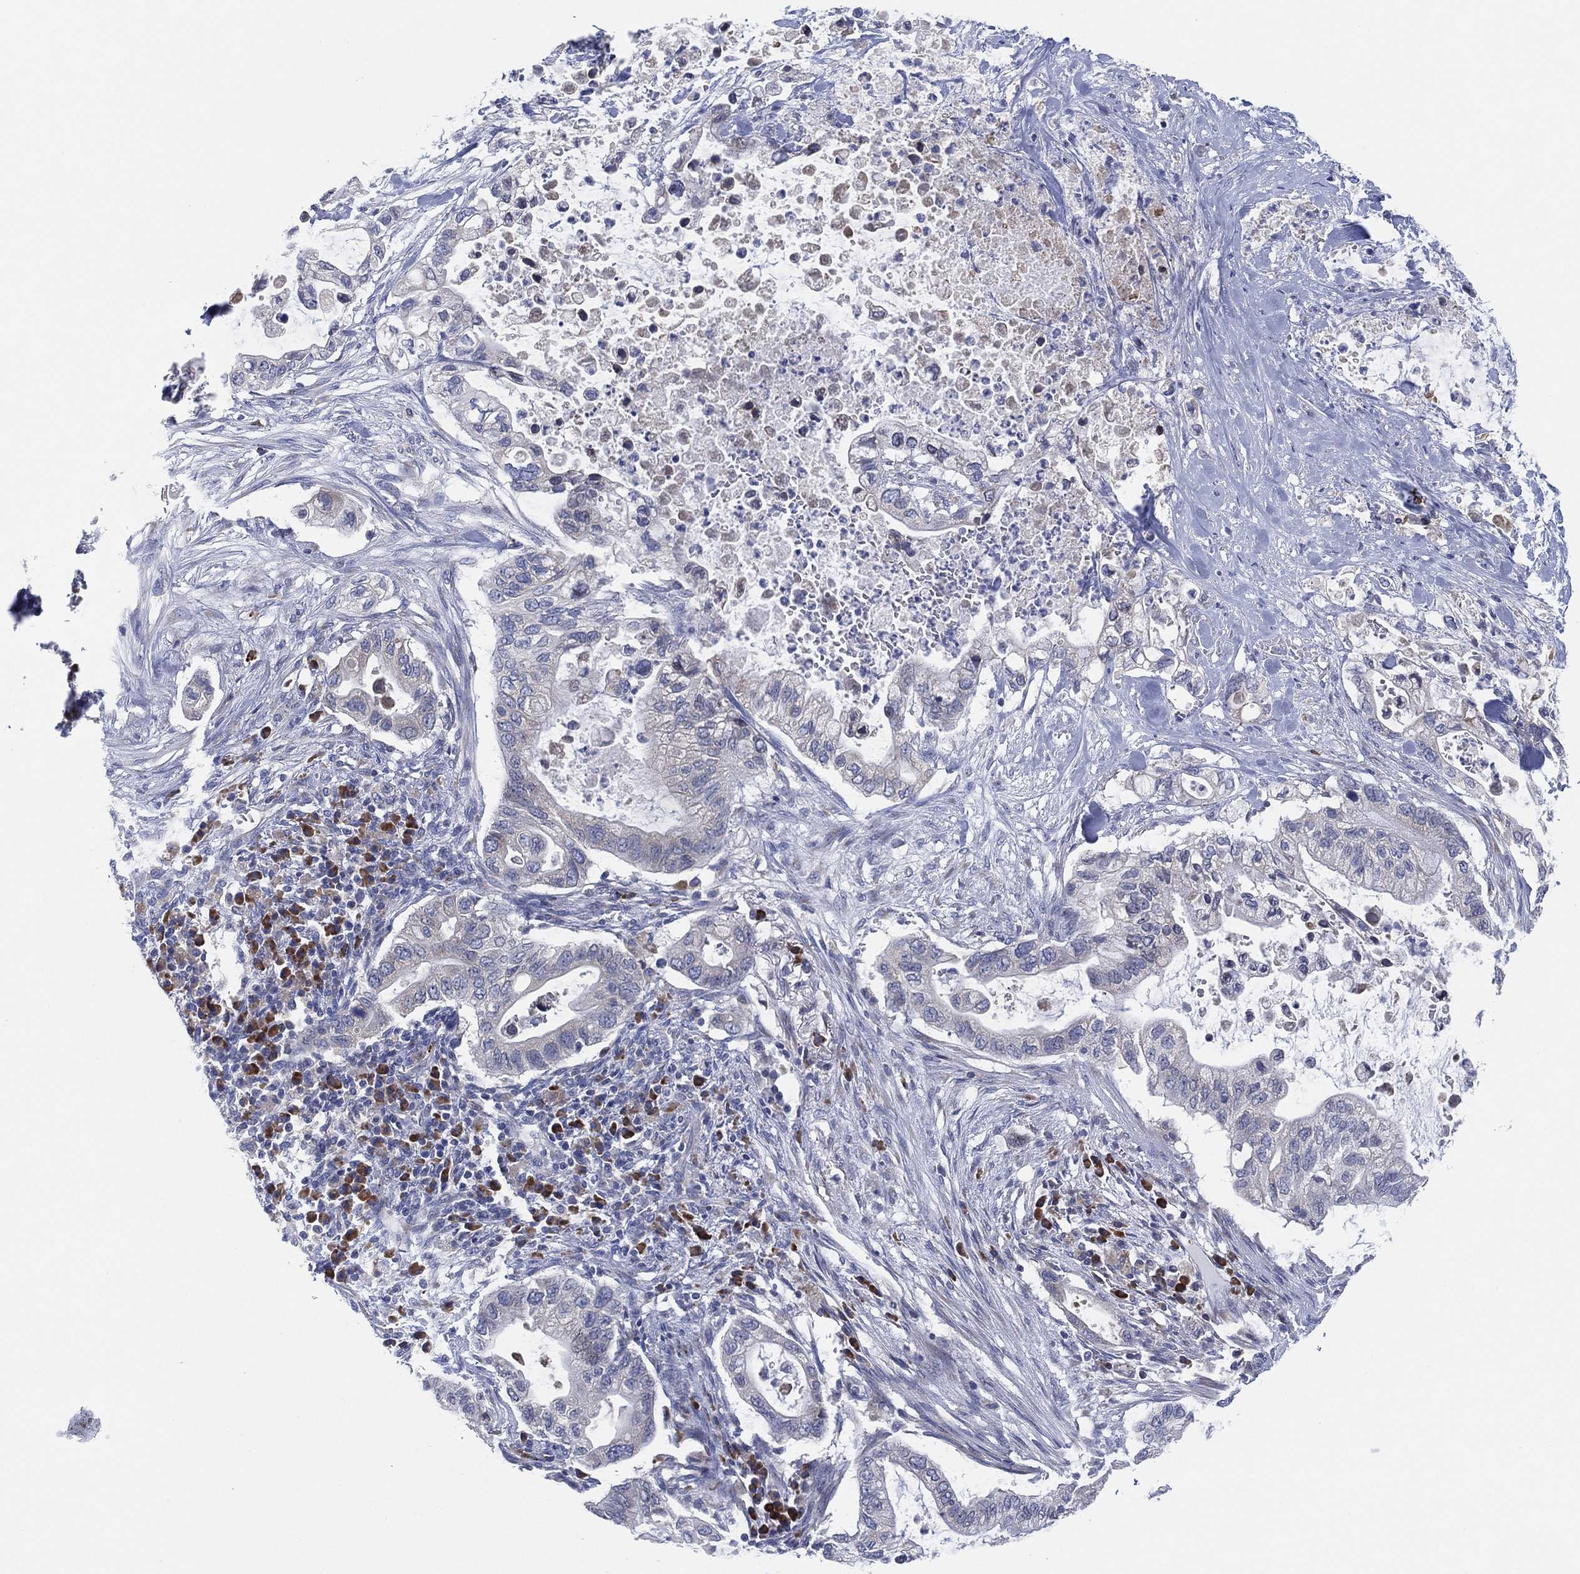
{"staining": {"intensity": "negative", "quantity": "none", "location": "none"}, "tissue": "pancreatic cancer", "cell_type": "Tumor cells", "image_type": "cancer", "snomed": [{"axis": "morphology", "description": "Adenocarcinoma, NOS"}, {"axis": "topography", "description": "Pancreas"}], "caption": "Histopathology image shows no protein staining in tumor cells of pancreatic cancer tissue.", "gene": "TMEM40", "patient": {"sex": "female", "age": 72}}